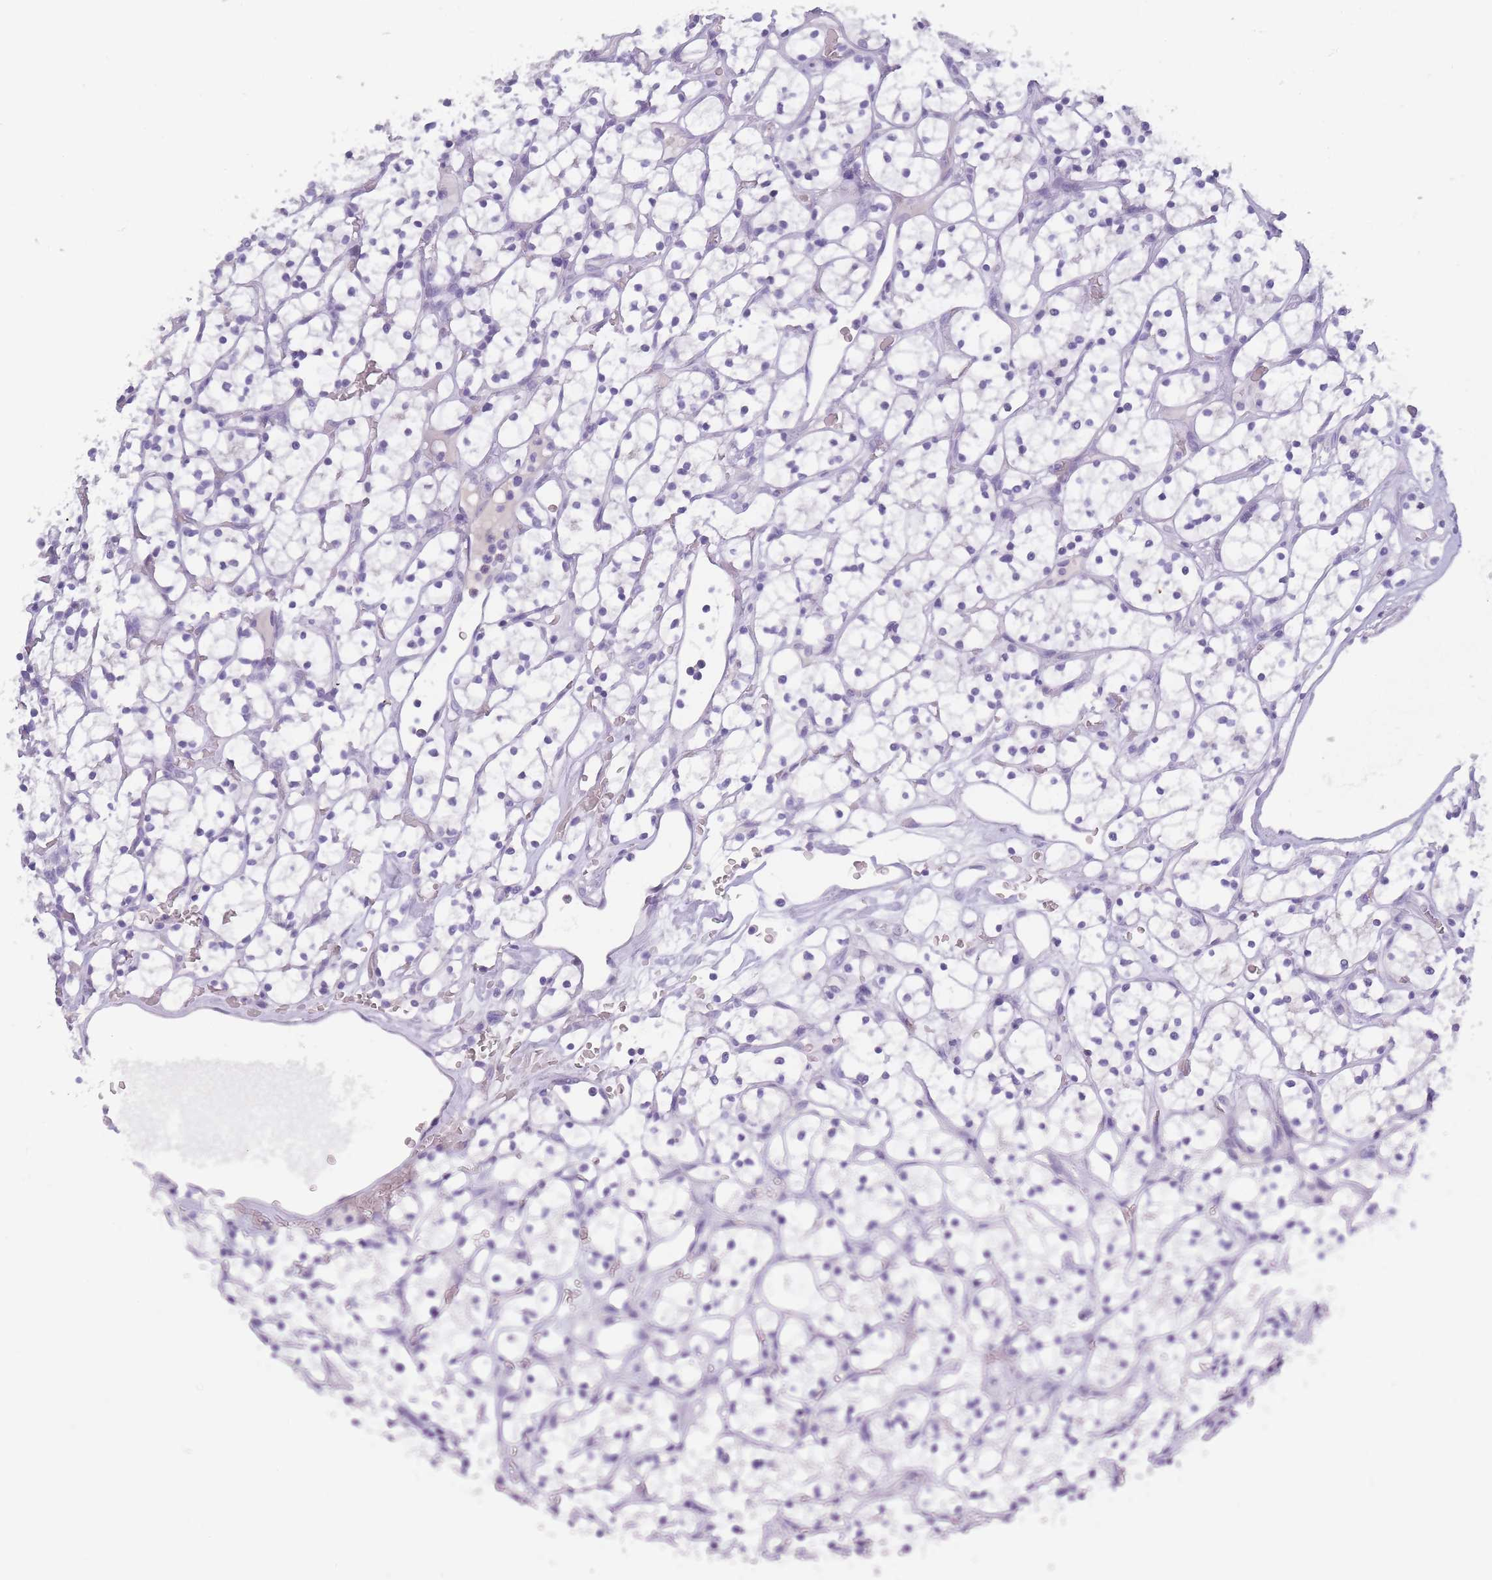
{"staining": {"intensity": "negative", "quantity": "none", "location": "none"}, "tissue": "renal cancer", "cell_type": "Tumor cells", "image_type": "cancer", "snomed": [{"axis": "morphology", "description": "Adenocarcinoma, NOS"}, {"axis": "topography", "description": "Kidney"}], "caption": "Tumor cells show no significant protein positivity in adenocarcinoma (renal).", "gene": "TCP11", "patient": {"sex": "female", "age": 64}}